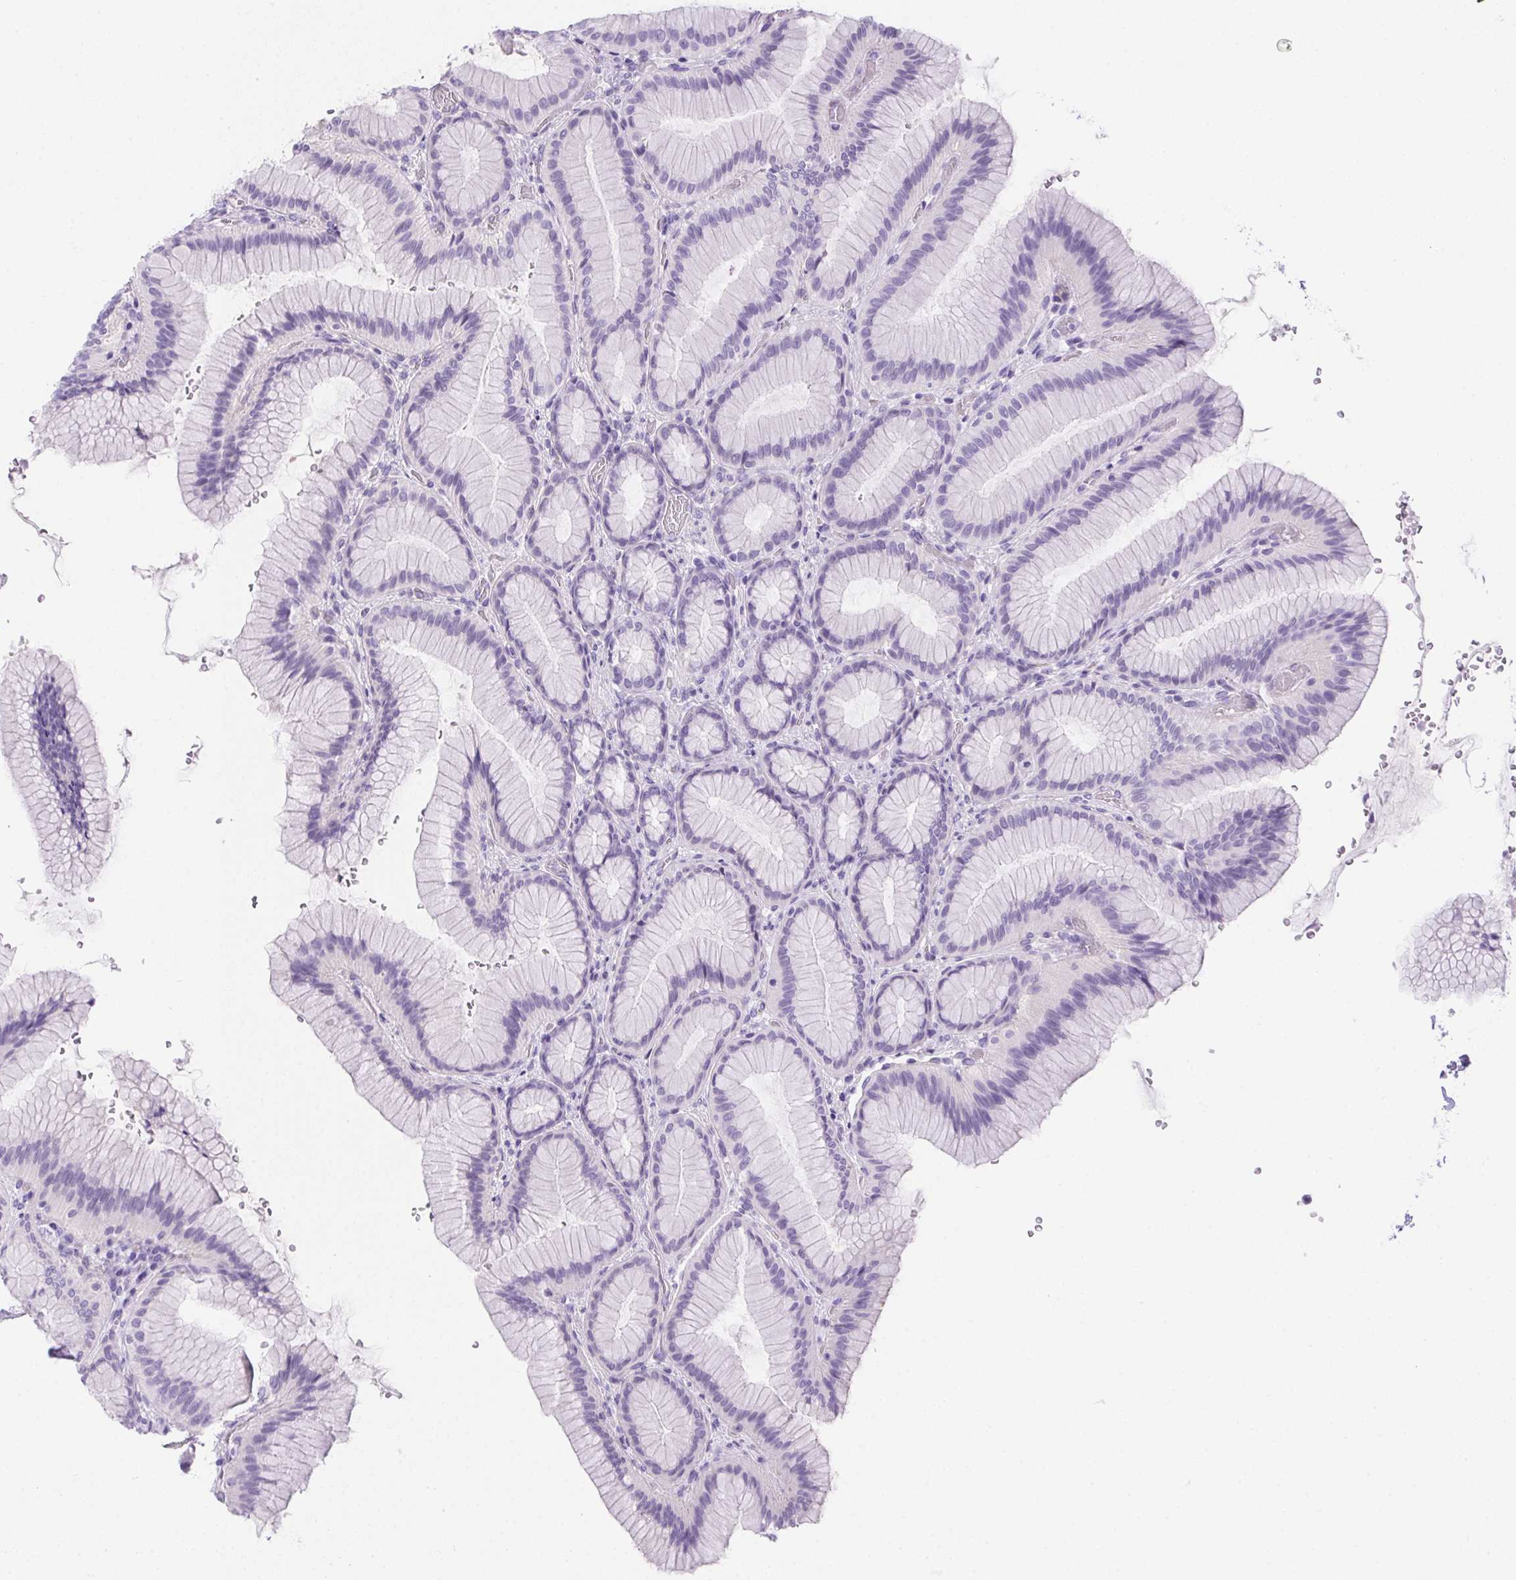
{"staining": {"intensity": "negative", "quantity": "none", "location": "none"}, "tissue": "stomach", "cell_type": "Glandular cells", "image_type": "normal", "snomed": [{"axis": "morphology", "description": "Normal tissue, NOS"}, {"axis": "morphology", "description": "Adenocarcinoma, NOS"}, {"axis": "morphology", "description": "Adenocarcinoma, High grade"}, {"axis": "topography", "description": "Stomach, upper"}, {"axis": "topography", "description": "Stomach"}], "caption": "Glandular cells are negative for brown protein staining in normal stomach. (DAB (3,3'-diaminobenzidine) immunohistochemistry, high magnification).", "gene": "SPACA5B", "patient": {"sex": "female", "age": 65}}